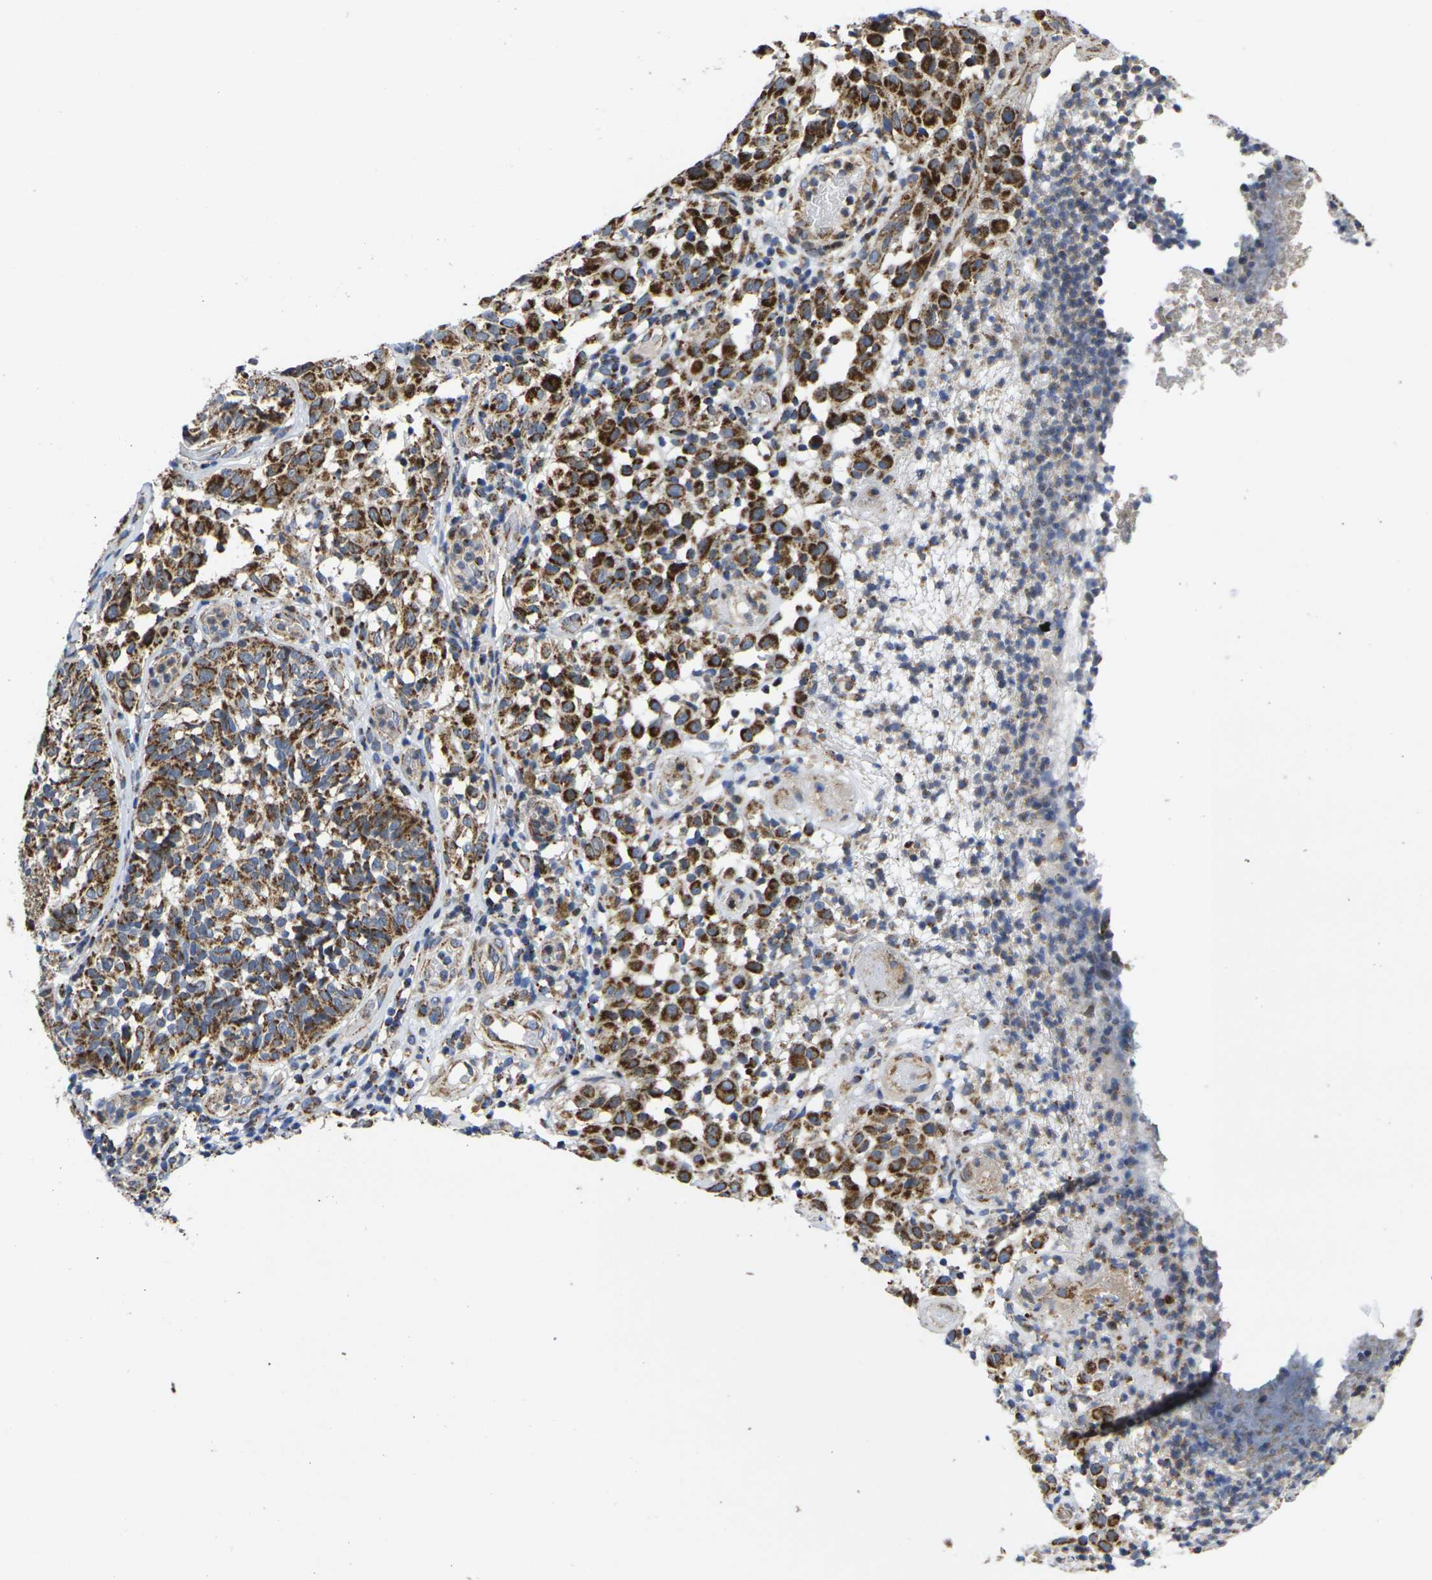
{"staining": {"intensity": "strong", "quantity": ">75%", "location": "cytoplasmic/membranous"}, "tissue": "melanoma", "cell_type": "Tumor cells", "image_type": "cancer", "snomed": [{"axis": "morphology", "description": "Malignant melanoma, NOS"}, {"axis": "topography", "description": "Skin"}], "caption": "This photomicrograph demonstrates immunohistochemistry (IHC) staining of human melanoma, with high strong cytoplasmic/membranous expression in approximately >75% of tumor cells.", "gene": "P2RY11", "patient": {"sex": "female", "age": 46}}